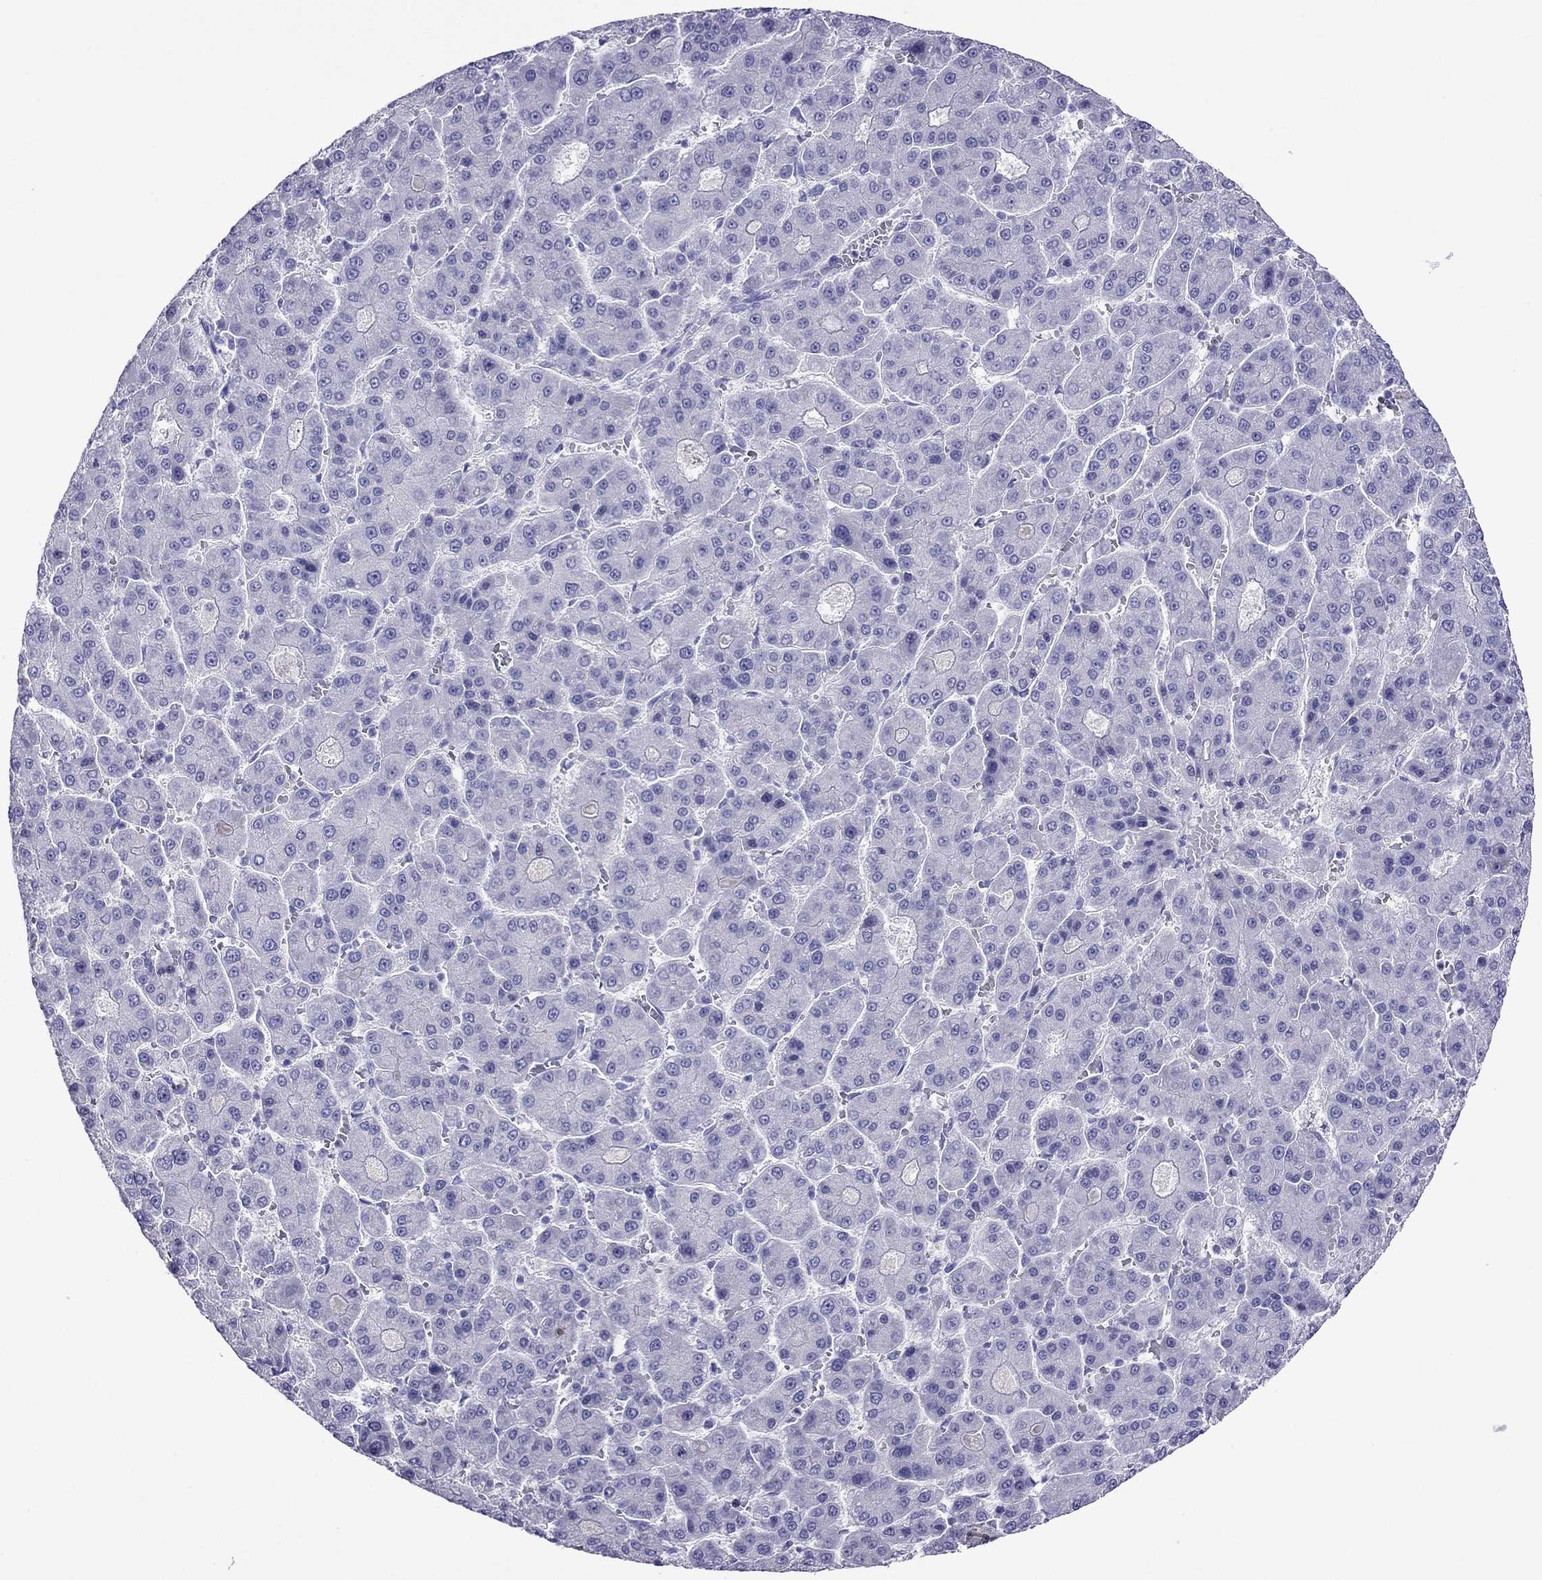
{"staining": {"intensity": "negative", "quantity": "none", "location": "none"}, "tissue": "liver cancer", "cell_type": "Tumor cells", "image_type": "cancer", "snomed": [{"axis": "morphology", "description": "Carcinoma, Hepatocellular, NOS"}, {"axis": "topography", "description": "Liver"}], "caption": "Immunohistochemistry (IHC) of hepatocellular carcinoma (liver) displays no staining in tumor cells.", "gene": "PCDHA6", "patient": {"sex": "male", "age": 70}}